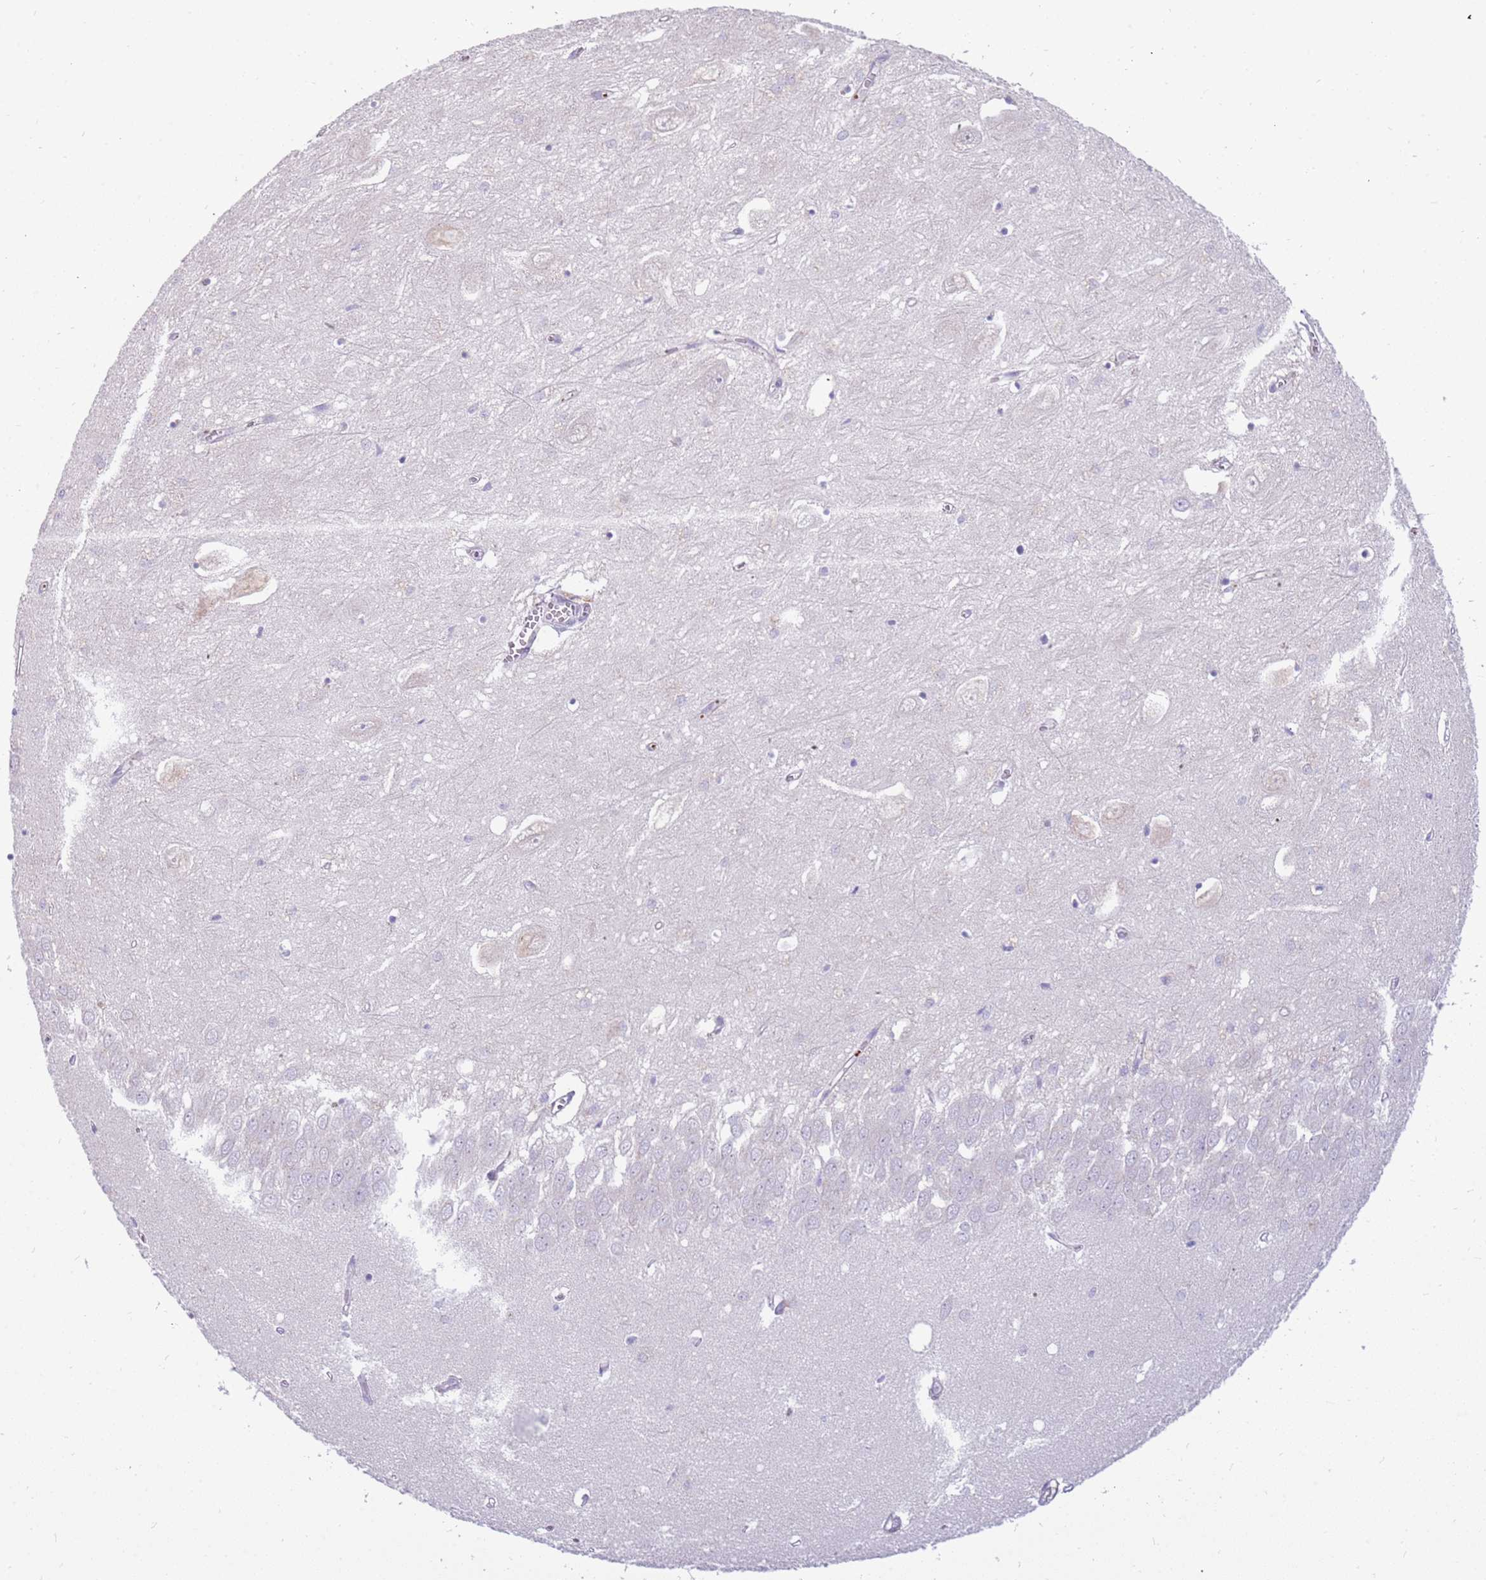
{"staining": {"intensity": "negative", "quantity": "none", "location": "none"}, "tissue": "hippocampus", "cell_type": "Glial cells", "image_type": "normal", "snomed": [{"axis": "morphology", "description": "Normal tissue, NOS"}, {"axis": "topography", "description": "Hippocampus"}], "caption": "This is an immunohistochemistry (IHC) histopathology image of normal human hippocampus. There is no staining in glial cells.", "gene": "RHCG", "patient": {"sex": "female", "age": 64}}